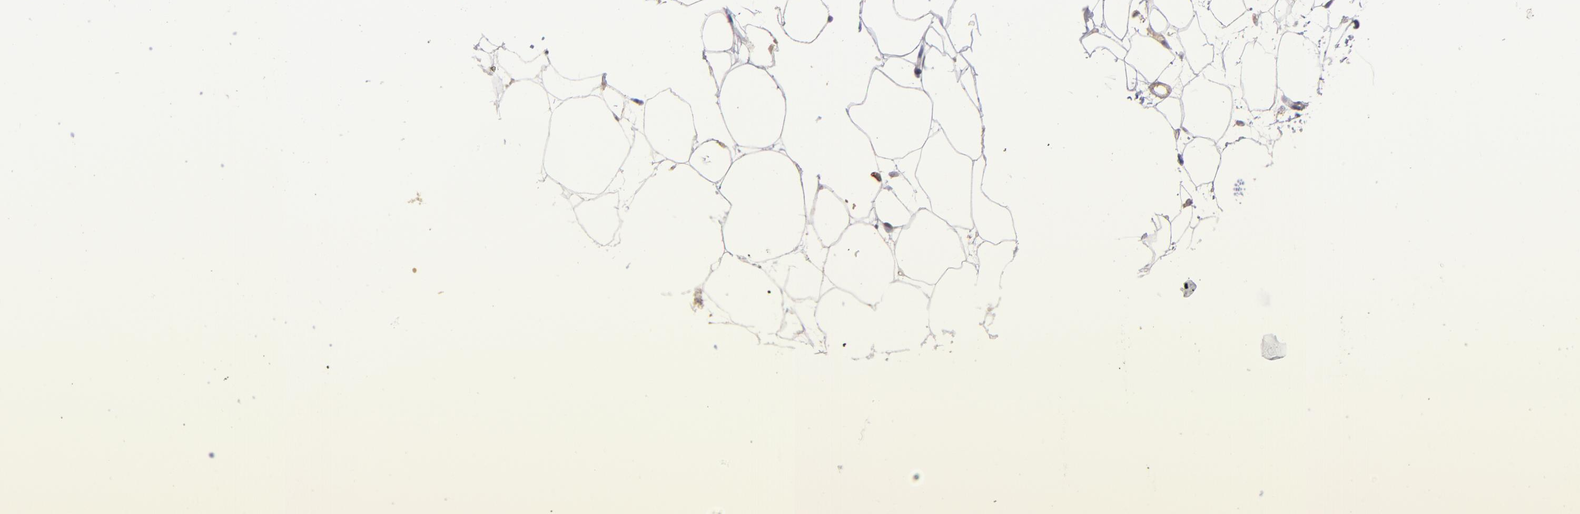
{"staining": {"intensity": "negative", "quantity": "none", "location": "none"}, "tissue": "adipose tissue", "cell_type": "Adipocytes", "image_type": "normal", "snomed": [{"axis": "morphology", "description": "Normal tissue, NOS"}, {"axis": "topography", "description": "Breast"}], "caption": "Adipose tissue stained for a protein using IHC shows no expression adipocytes.", "gene": "NF2", "patient": {"sex": "female", "age": 22}}